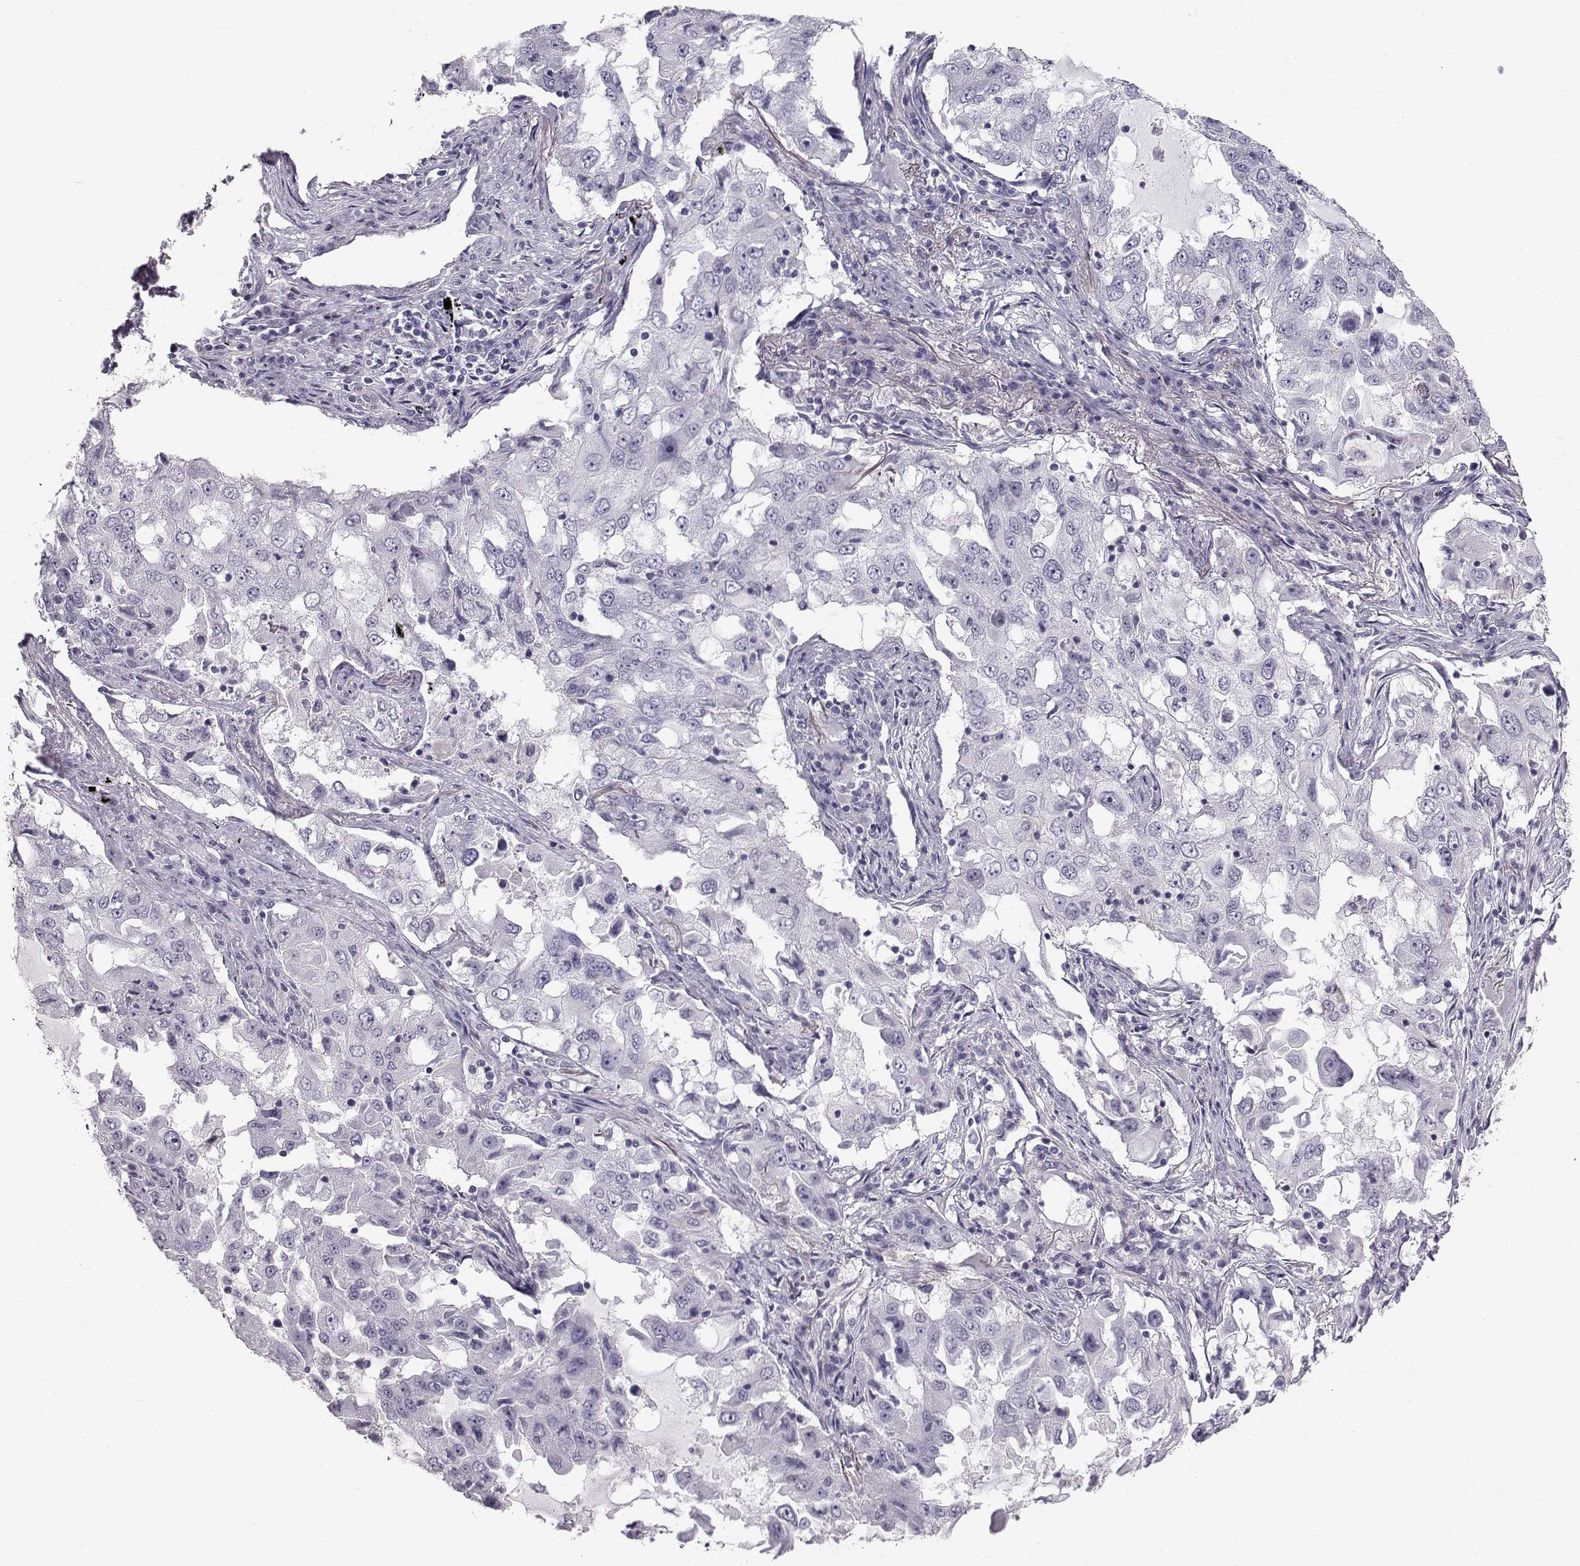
{"staining": {"intensity": "negative", "quantity": "none", "location": "none"}, "tissue": "lung cancer", "cell_type": "Tumor cells", "image_type": "cancer", "snomed": [{"axis": "morphology", "description": "Adenocarcinoma, NOS"}, {"axis": "topography", "description": "Lung"}], "caption": "DAB (3,3'-diaminobenzidine) immunohistochemical staining of human lung cancer (adenocarcinoma) reveals no significant expression in tumor cells. (Brightfield microscopy of DAB (3,3'-diaminobenzidine) immunohistochemistry (IHC) at high magnification).", "gene": "SPDYE4", "patient": {"sex": "female", "age": 61}}